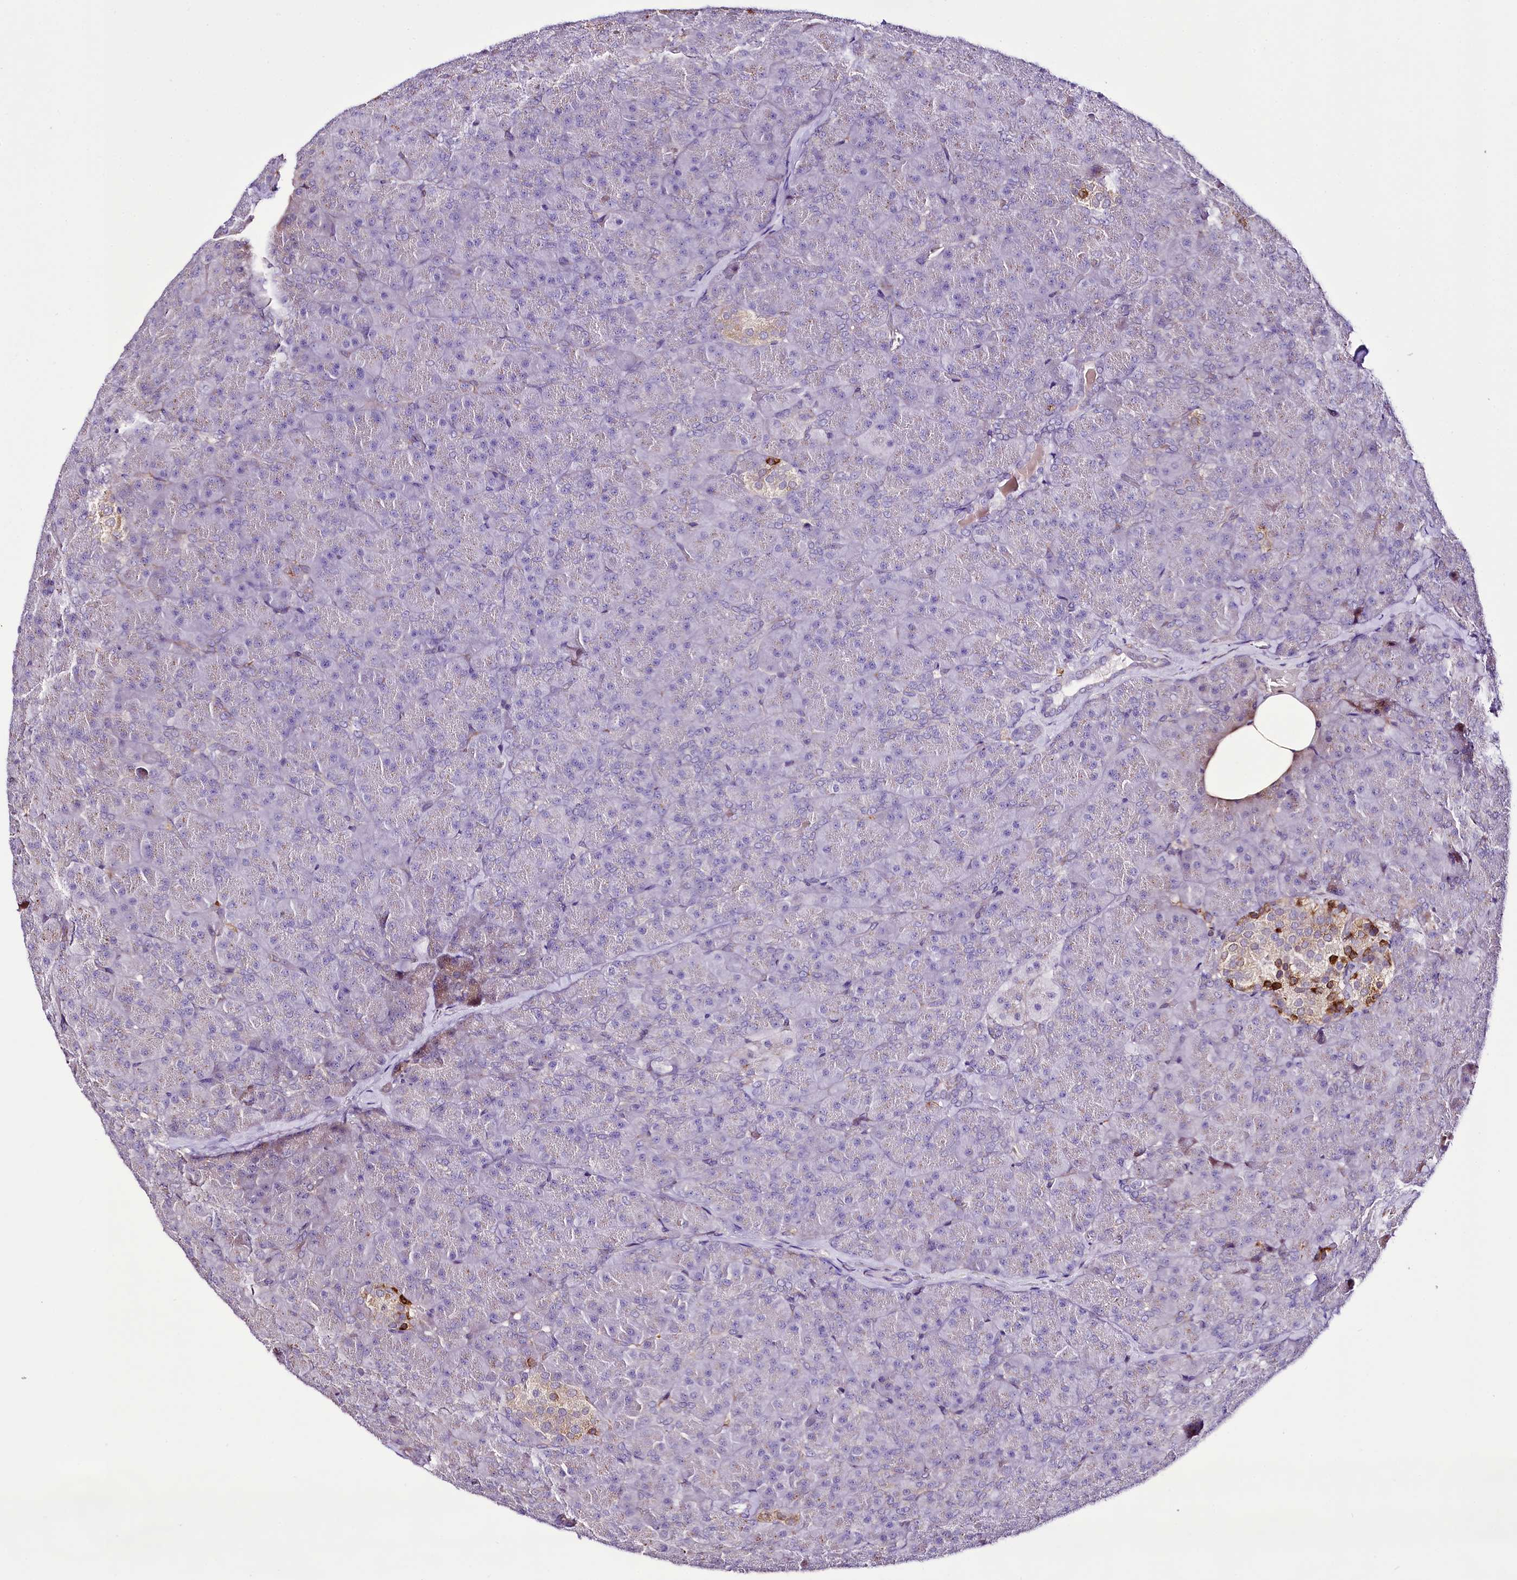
{"staining": {"intensity": "negative", "quantity": "none", "location": "none"}, "tissue": "pancreas", "cell_type": "Exocrine glandular cells", "image_type": "normal", "snomed": [{"axis": "morphology", "description": "Normal tissue, NOS"}, {"axis": "topography", "description": "Pancreas"}], "caption": "The immunohistochemistry micrograph has no significant staining in exocrine glandular cells of pancreas. Brightfield microscopy of immunohistochemistry (IHC) stained with DAB (brown) and hematoxylin (blue), captured at high magnification.", "gene": "CUTC", "patient": {"sex": "male", "age": 36}}